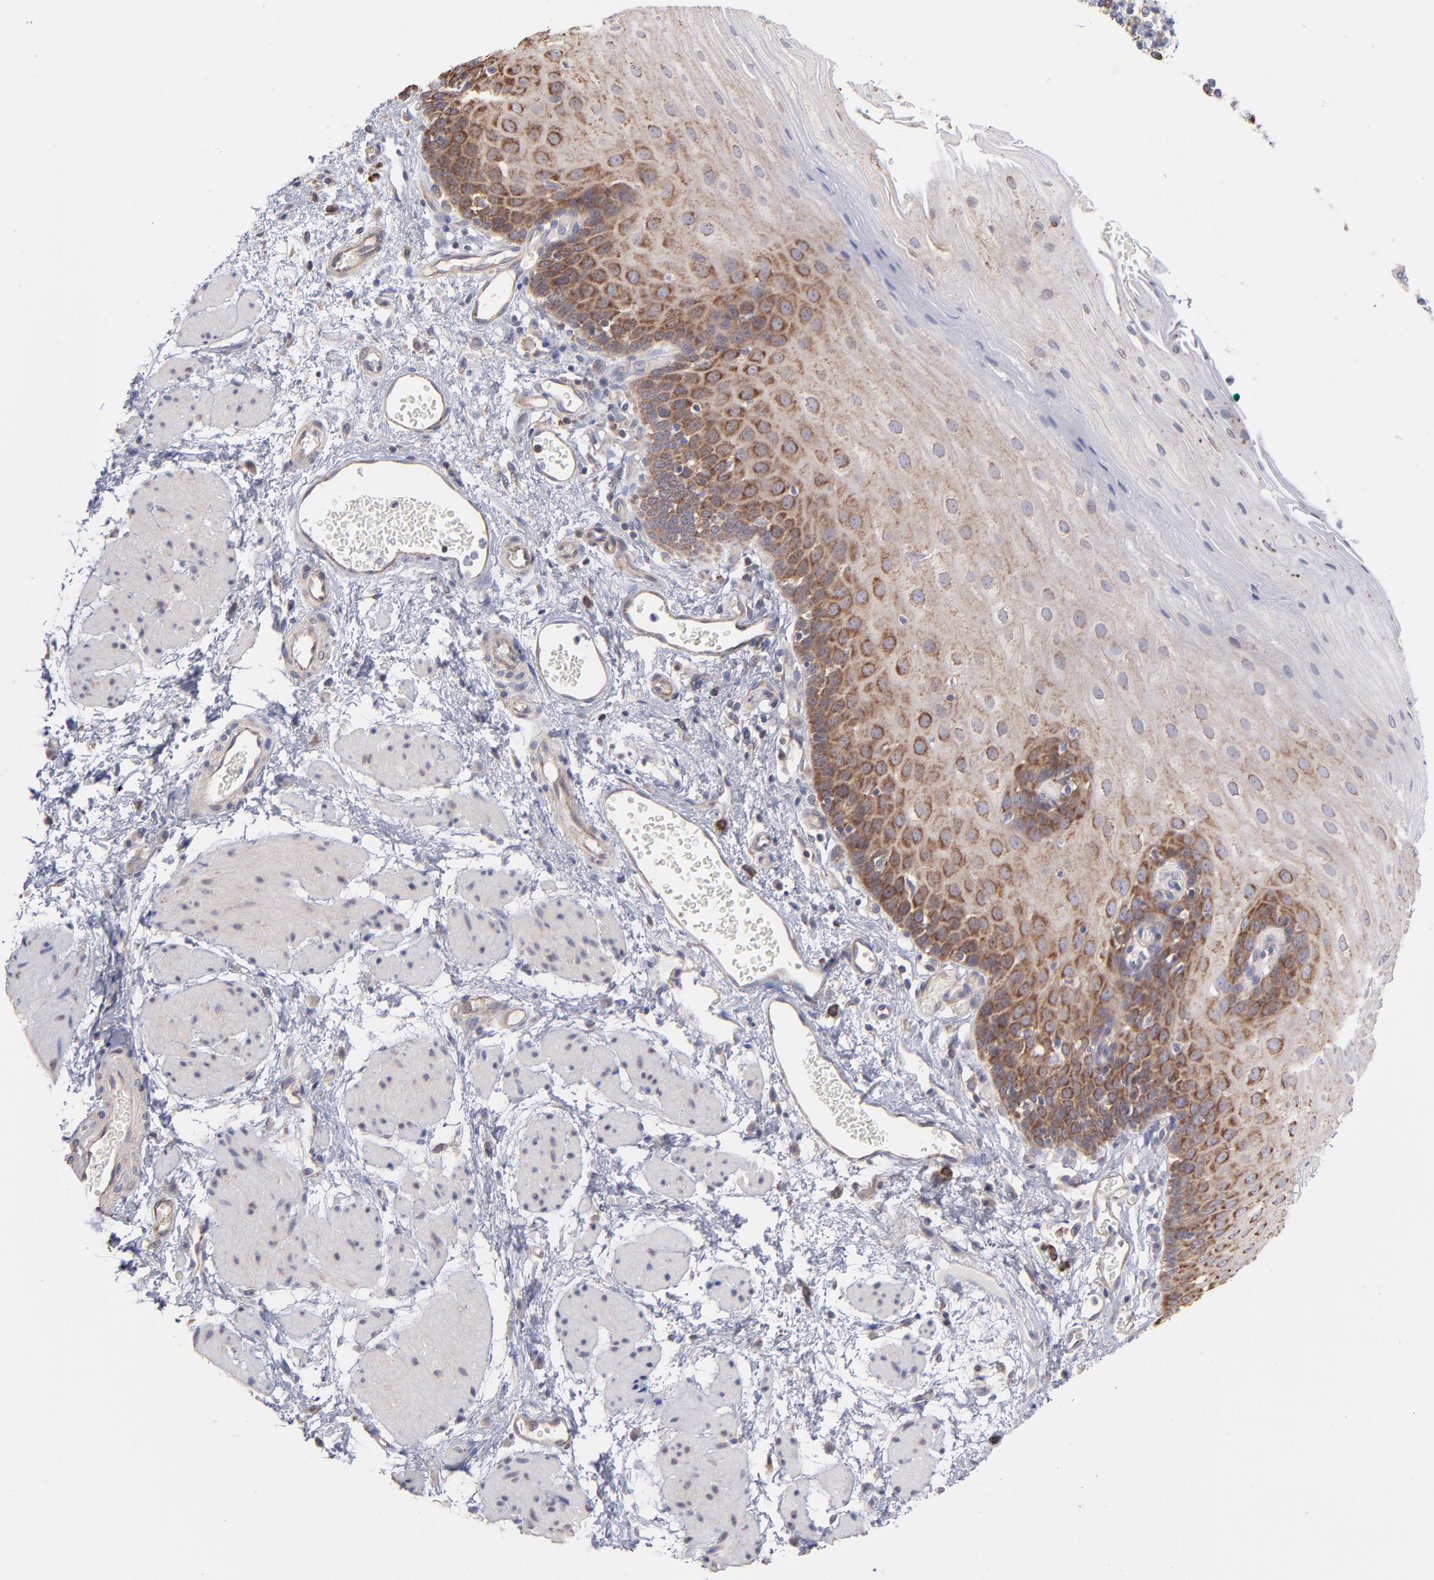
{"staining": {"intensity": "weak", "quantity": "25%-75%", "location": "cytoplasmic/membranous"}, "tissue": "esophagus", "cell_type": "Squamous epithelial cells", "image_type": "normal", "snomed": [{"axis": "morphology", "description": "Normal tissue, NOS"}, {"axis": "topography", "description": "Esophagus"}], "caption": "Immunohistochemistry histopathology image of normal human esophagus stained for a protein (brown), which shows low levels of weak cytoplasmic/membranous positivity in about 25%-75% of squamous epithelial cells.", "gene": "RPLP0", "patient": {"sex": "male", "age": 69}}